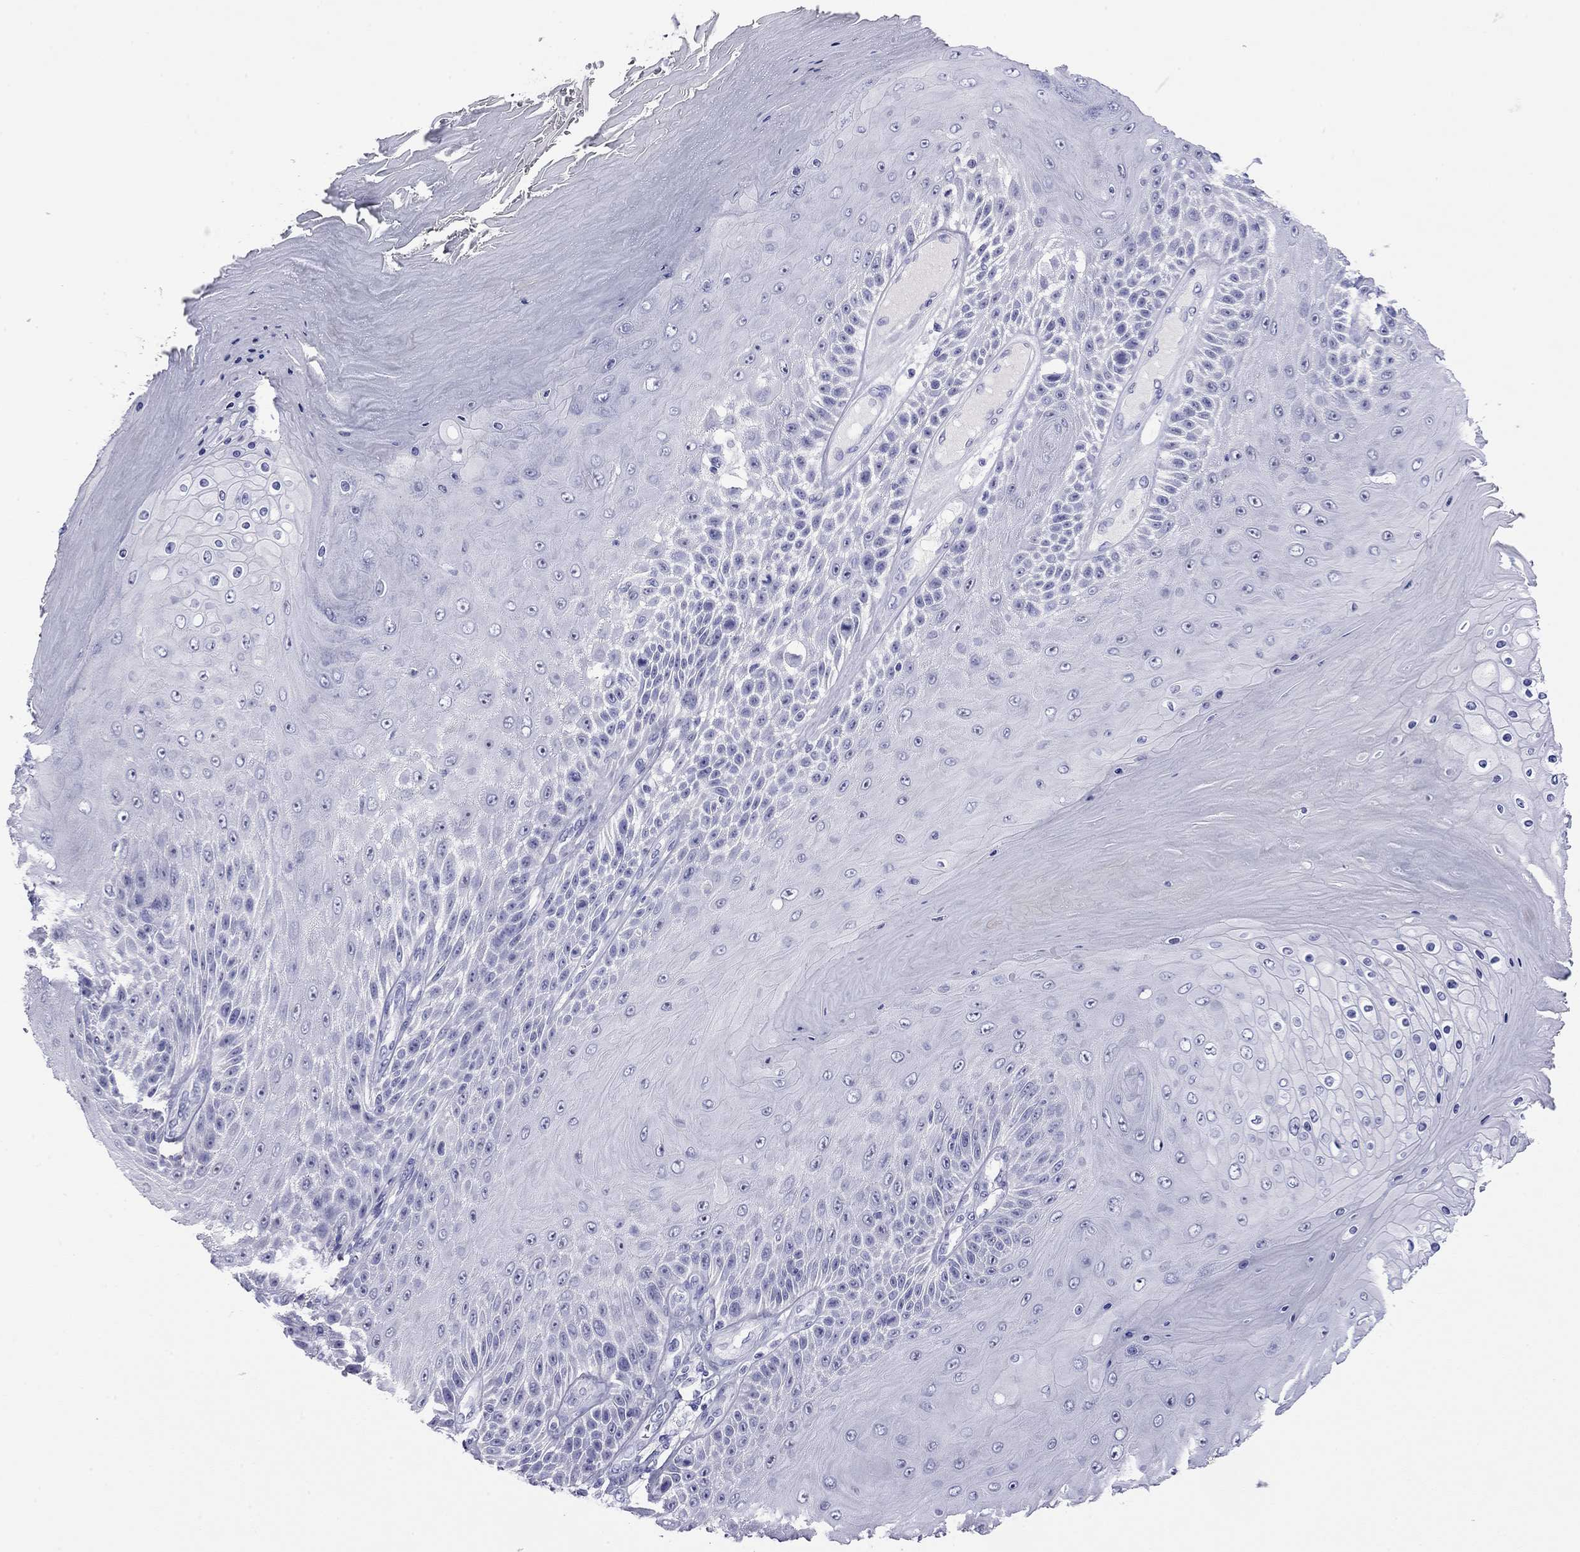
{"staining": {"intensity": "negative", "quantity": "none", "location": "none"}, "tissue": "skin cancer", "cell_type": "Tumor cells", "image_type": "cancer", "snomed": [{"axis": "morphology", "description": "Squamous cell carcinoma, NOS"}, {"axis": "topography", "description": "Skin"}], "caption": "Immunohistochemistry (IHC) of skin squamous cell carcinoma reveals no expression in tumor cells.", "gene": "ODF4", "patient": {"sex": "male", "age": 62}}